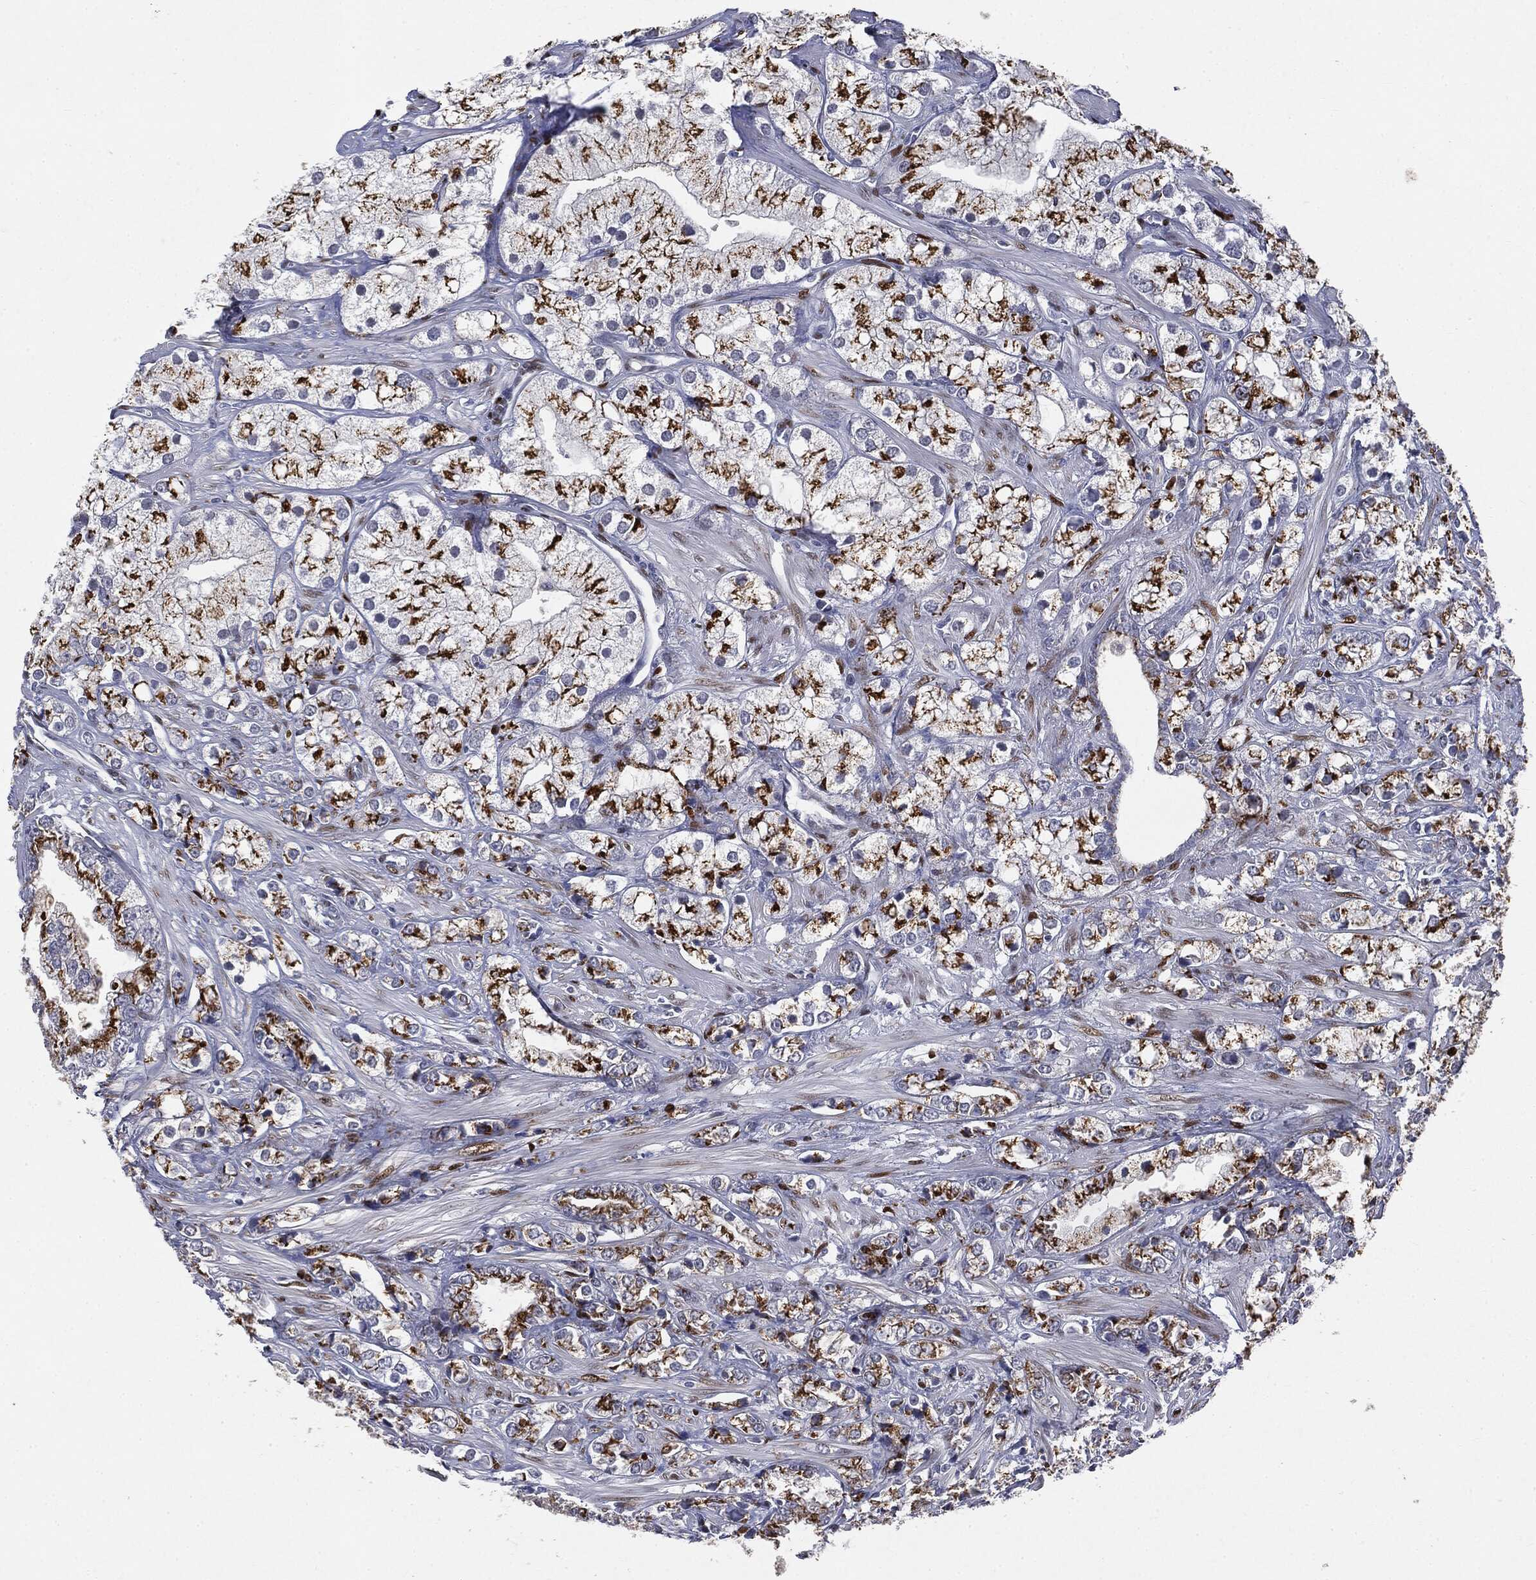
{"staining": {"intensity": "strong", "quantity": ">75%", "location": "cytoplasmic/membranous"}, "tissue": "prostate cancer", "cell_type": "Tumor cells", "image_type": "cancer", "snomed": [{"axis": "morphology", "description": "Adenocarcinoma, NOS"}, {"axis": "topography", "description": "Prostate and seminal vesicle, NOS"}, {"axis": "topography", "description": "Prostate"}], "caption": "Prostate adenocarcinoma stained for a protein (brown) exhibits strong cytoplasmic/membranous positive staining in about >75% of tumor cells.", "gene": "CASD1", "patient": {"sex": "male", "age": 79}}